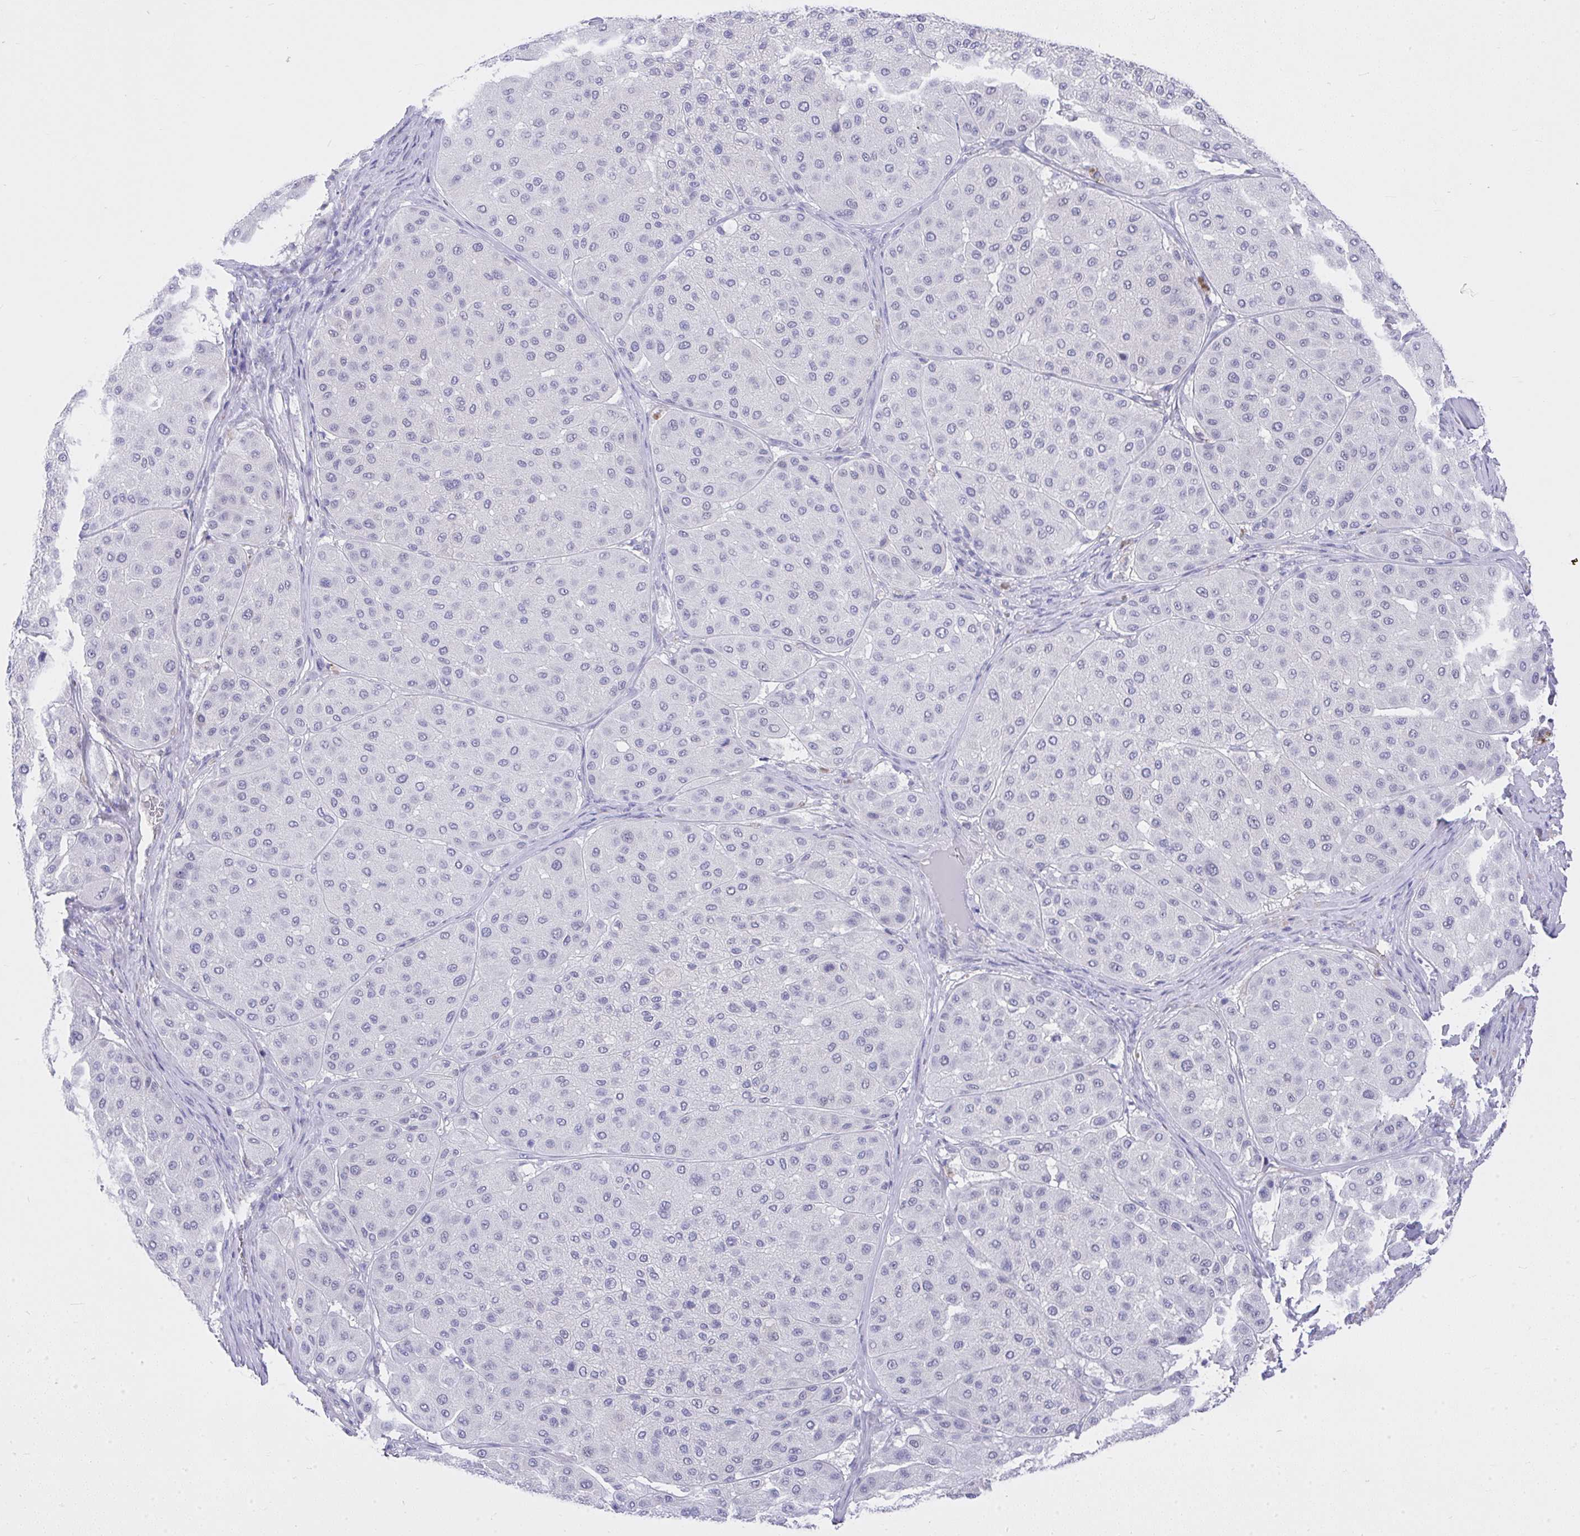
{"staining": {"intensity": "negative", "quantity": "none", "location": "none"}, "tissue": "melanoma", "cell_type": "Tumor cells", "image_type": "cancer", "snomed": [{"axis": "morphology", "description": "Malignant melanoma, Metastatic site"}, {"axis": "topography", "description": "Smooth muscle"}], "caption": "Immunohistochemistry photomicrograph of neoplastic tissue: malignant melanoma (metastatic site) stained with DAB (3,3'-diaminobenzidine) displays no significant protein staining in tumor cells.", "gene": "MS4A12", "patient": {"sex": "male", "age": 41}}